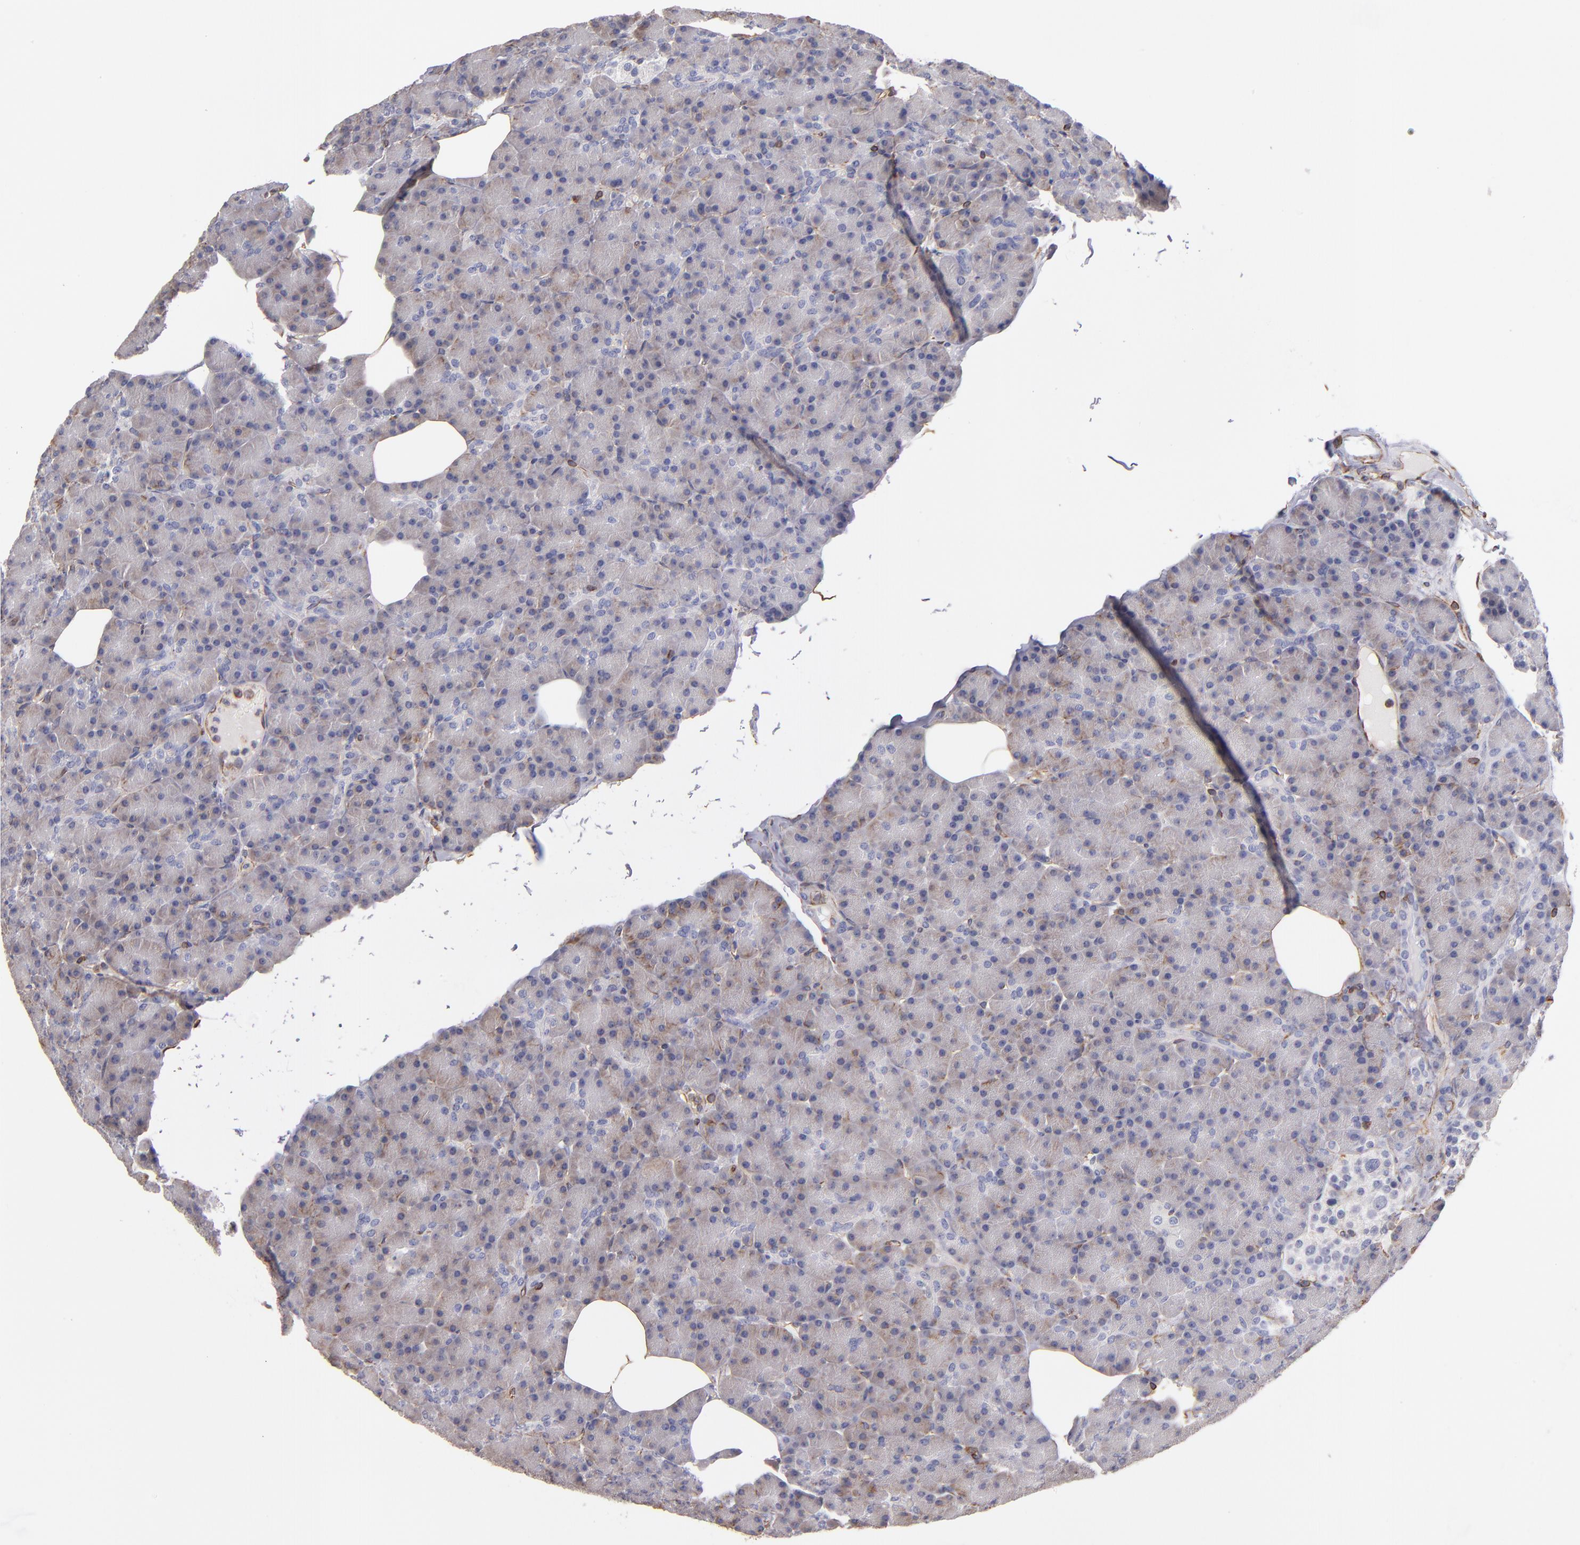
{"staining": {"intensity": "weak", "quantity": ">75%", "location": "cytoplasmic/membranous"}, "tissue": "pancreas", "cell_type": "Exocrine glandular cells", "image_type": "normal", "snomed": [{"axis": "morphology", "description": "Normal tissue, NOS"}, {"axis": "topography", "description": "Pancreas"}], "caption": "High-power microscopy captured an IHC photomicrograph of benign pancreas, revealing weak cytoplasmic/membranous staining in about >75% of exocrine glandular cells.", "gene": "ABCC1", "patient": {"sex": "female", "age": 43}}